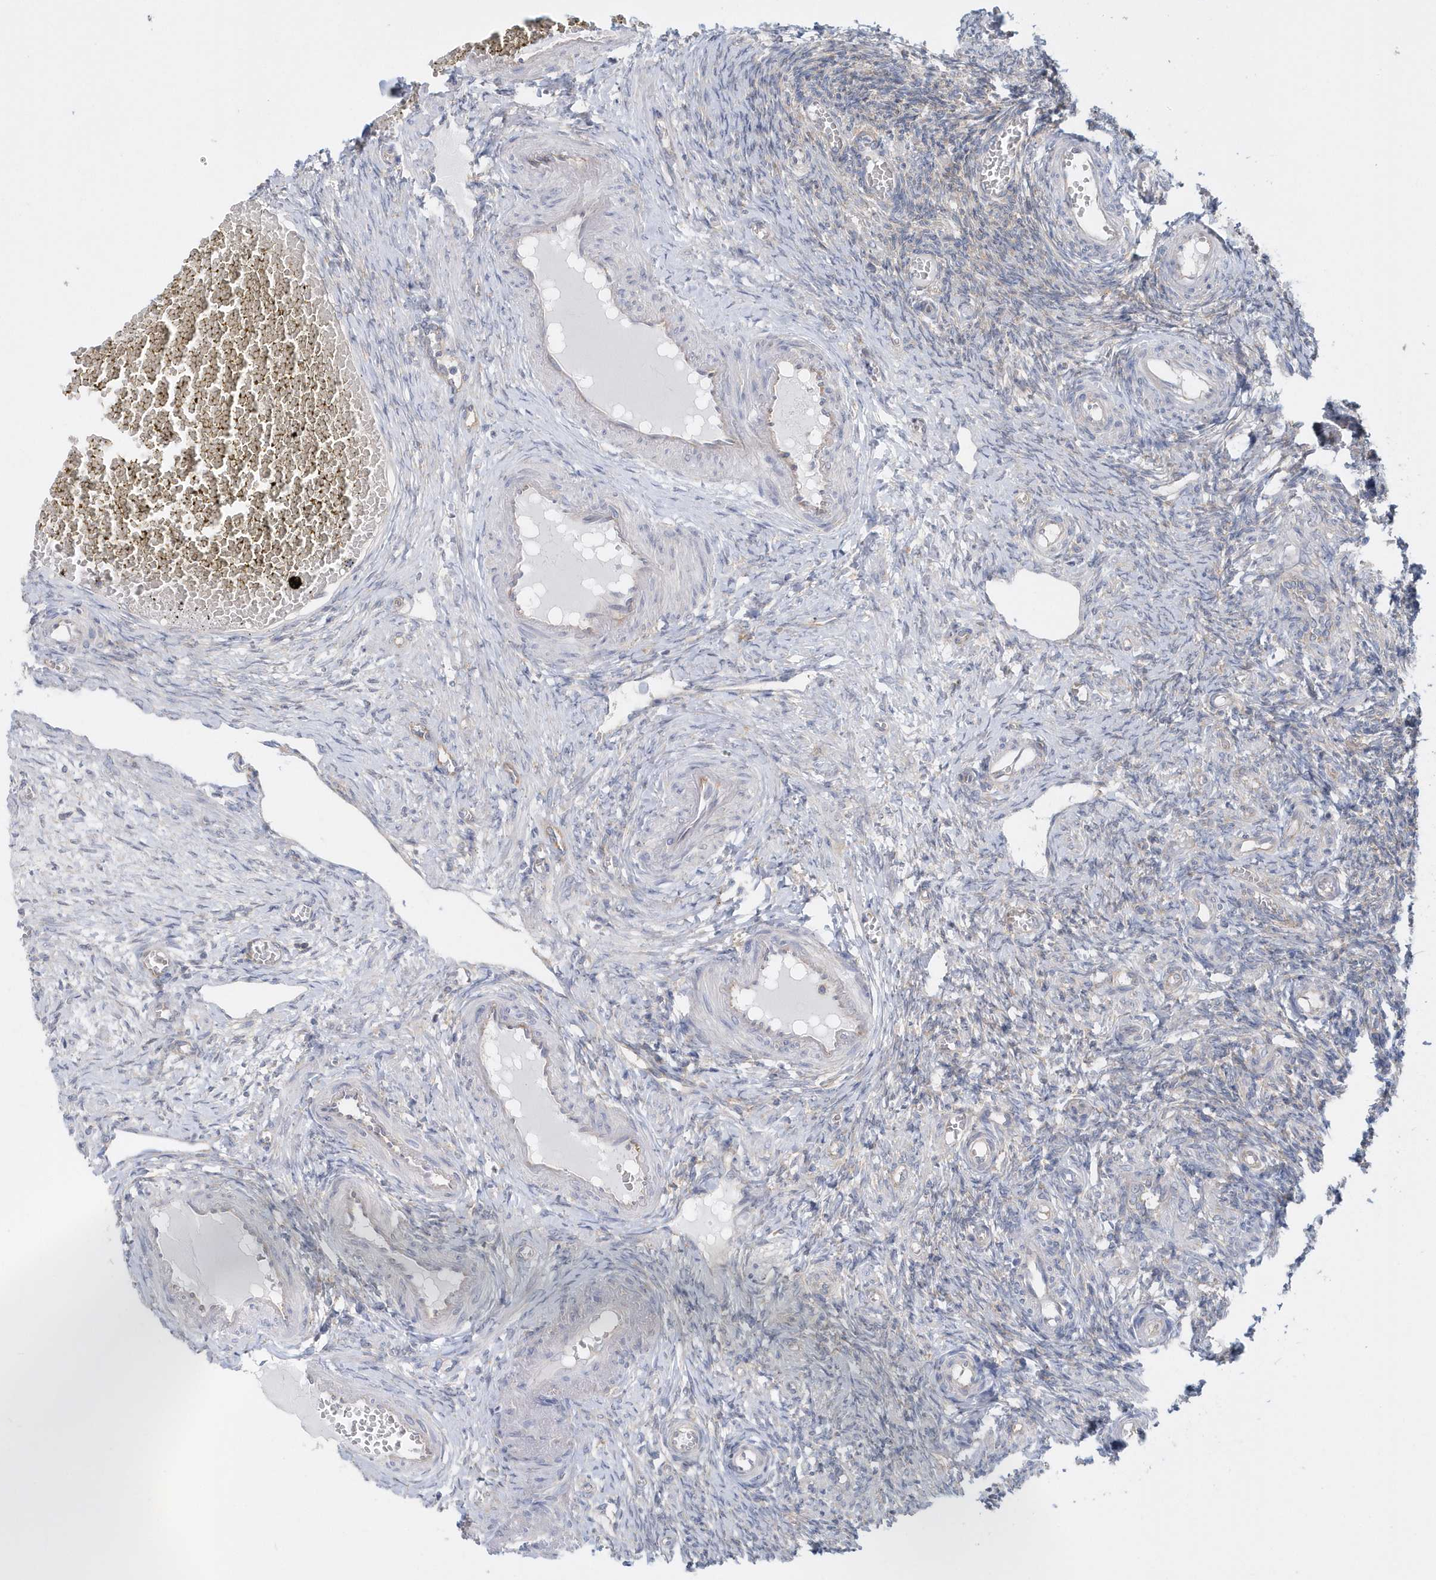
{"staining": {"intensity": "negative", "quantity": "none", "location": "none"}, "tissue": "ovary", "cell_type": "Ovarian stroma cells", "image_type": "normal", "snomed": [{"axis": "morphology", "description": "Normal tissue, NOS"}, {"axis": "topography", "description": "Ovary"}], "caption": "A micrograph of ovary stained for a protein shows no brown staining in ovarian stroma cells. (Stains: DAB (3,3'-diaminobenzidine) IHC with hematoxylin counter stain, Microscopy: brightfield microscopy at high magnification).", "gene": "EIF3C", "patient": {"sex": "female", "age": 27}}